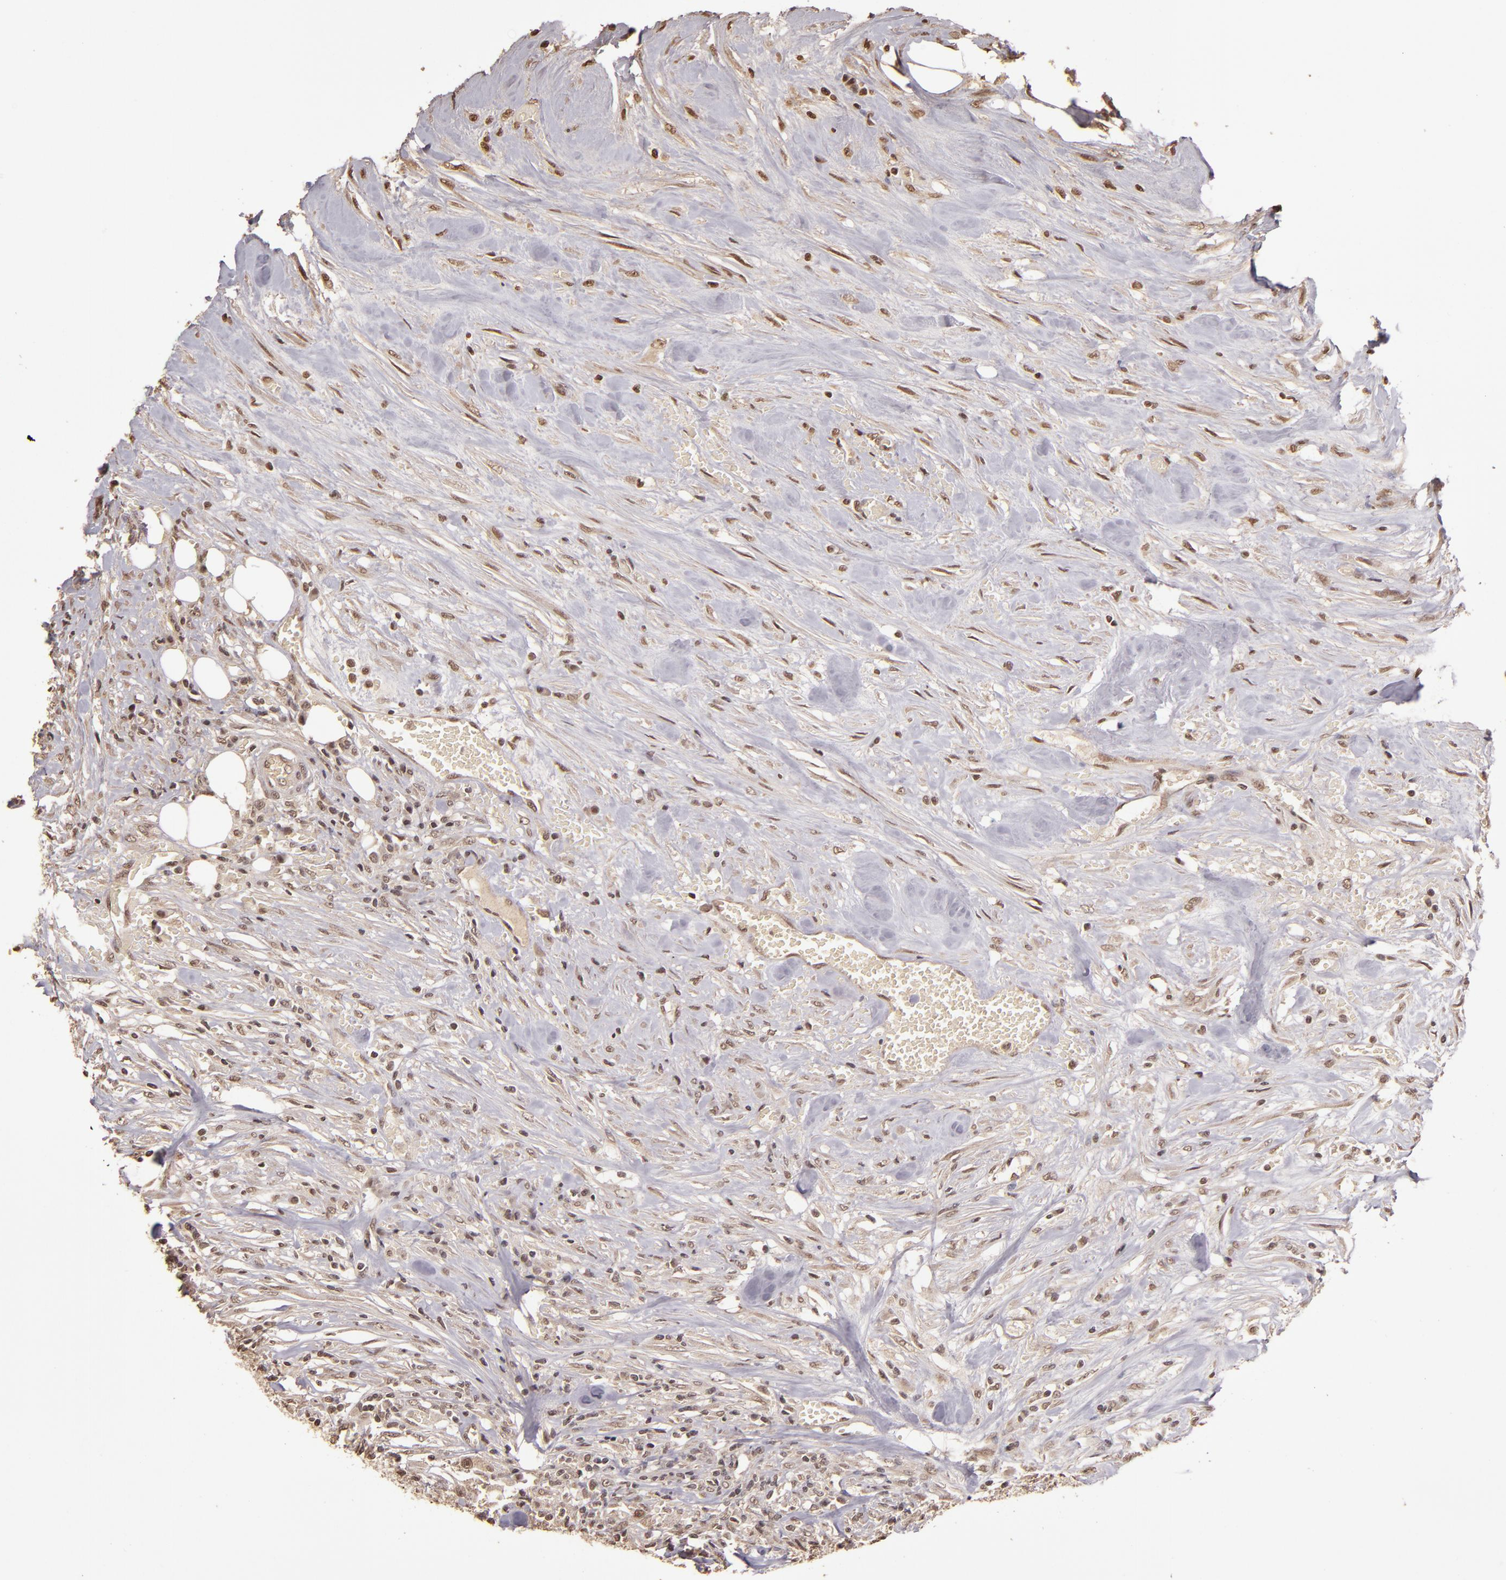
{"staining": {"intensity": "weak", "quantity": ">75%", "location": "cytoplasmic/membranous,nuclear"}, "tissue": "urothelial cancer", "cell_type": "Tumor cells", "image_type": "cancer", "snomed": [{"axis": "morphology", "description": "Urothelial carcinoma, High grade"}, {"axis": "topography", "description": "Urinary bladder"}], "caption": "There is low levels of weak cytoplasmic/membranous and nuclear positivity in tumor cells of urothelial cancer, as demonstrated by immunohistochemical staining (brown color).", "gene": "CUL1", "patient": {"sex": "male", "age": 74}}